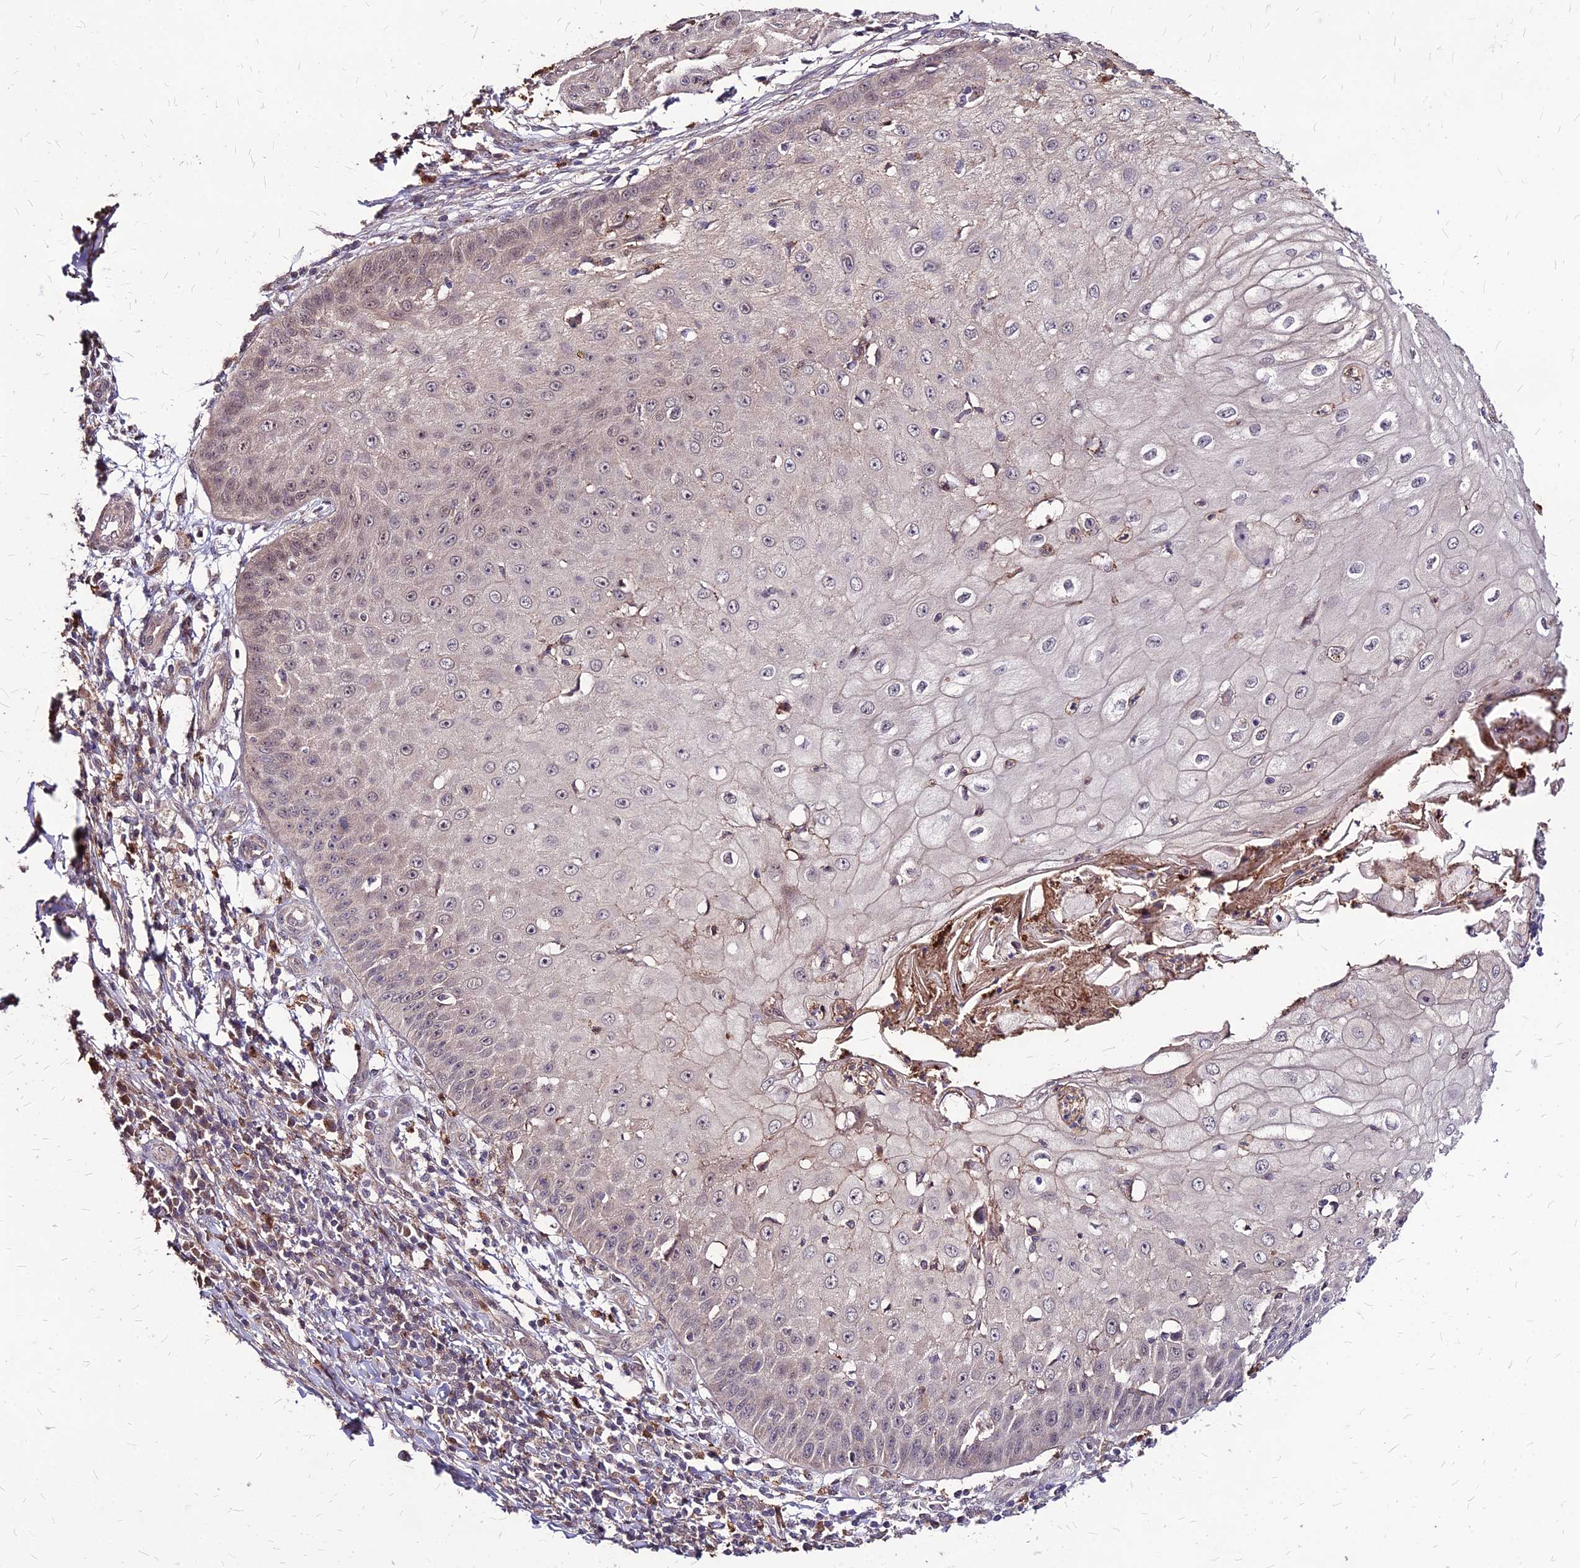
{"staining": {"intensity": "weak", "quantity": "<25%", "location": "nuclear"}, "tissue": "skin cancer", "cell_type": "Tumor cells", "image_type": "cancer", "snomed": [{"axis": "morphology", "description": "Squamous cell carcinoma, NOS"}, {"axis": "topography", "description": "Skin"}], "caption": "High power microscopy image of an immunohistochemistry histopathology image of skin squamous cell carcinoma, revealing no significant positivity in tumor cells. (DAB immunohistochemistry visualized using brightfield microscopy, high magnification).", "gene": "APBA3", "patient": {"sex": "male", "age": 70}}